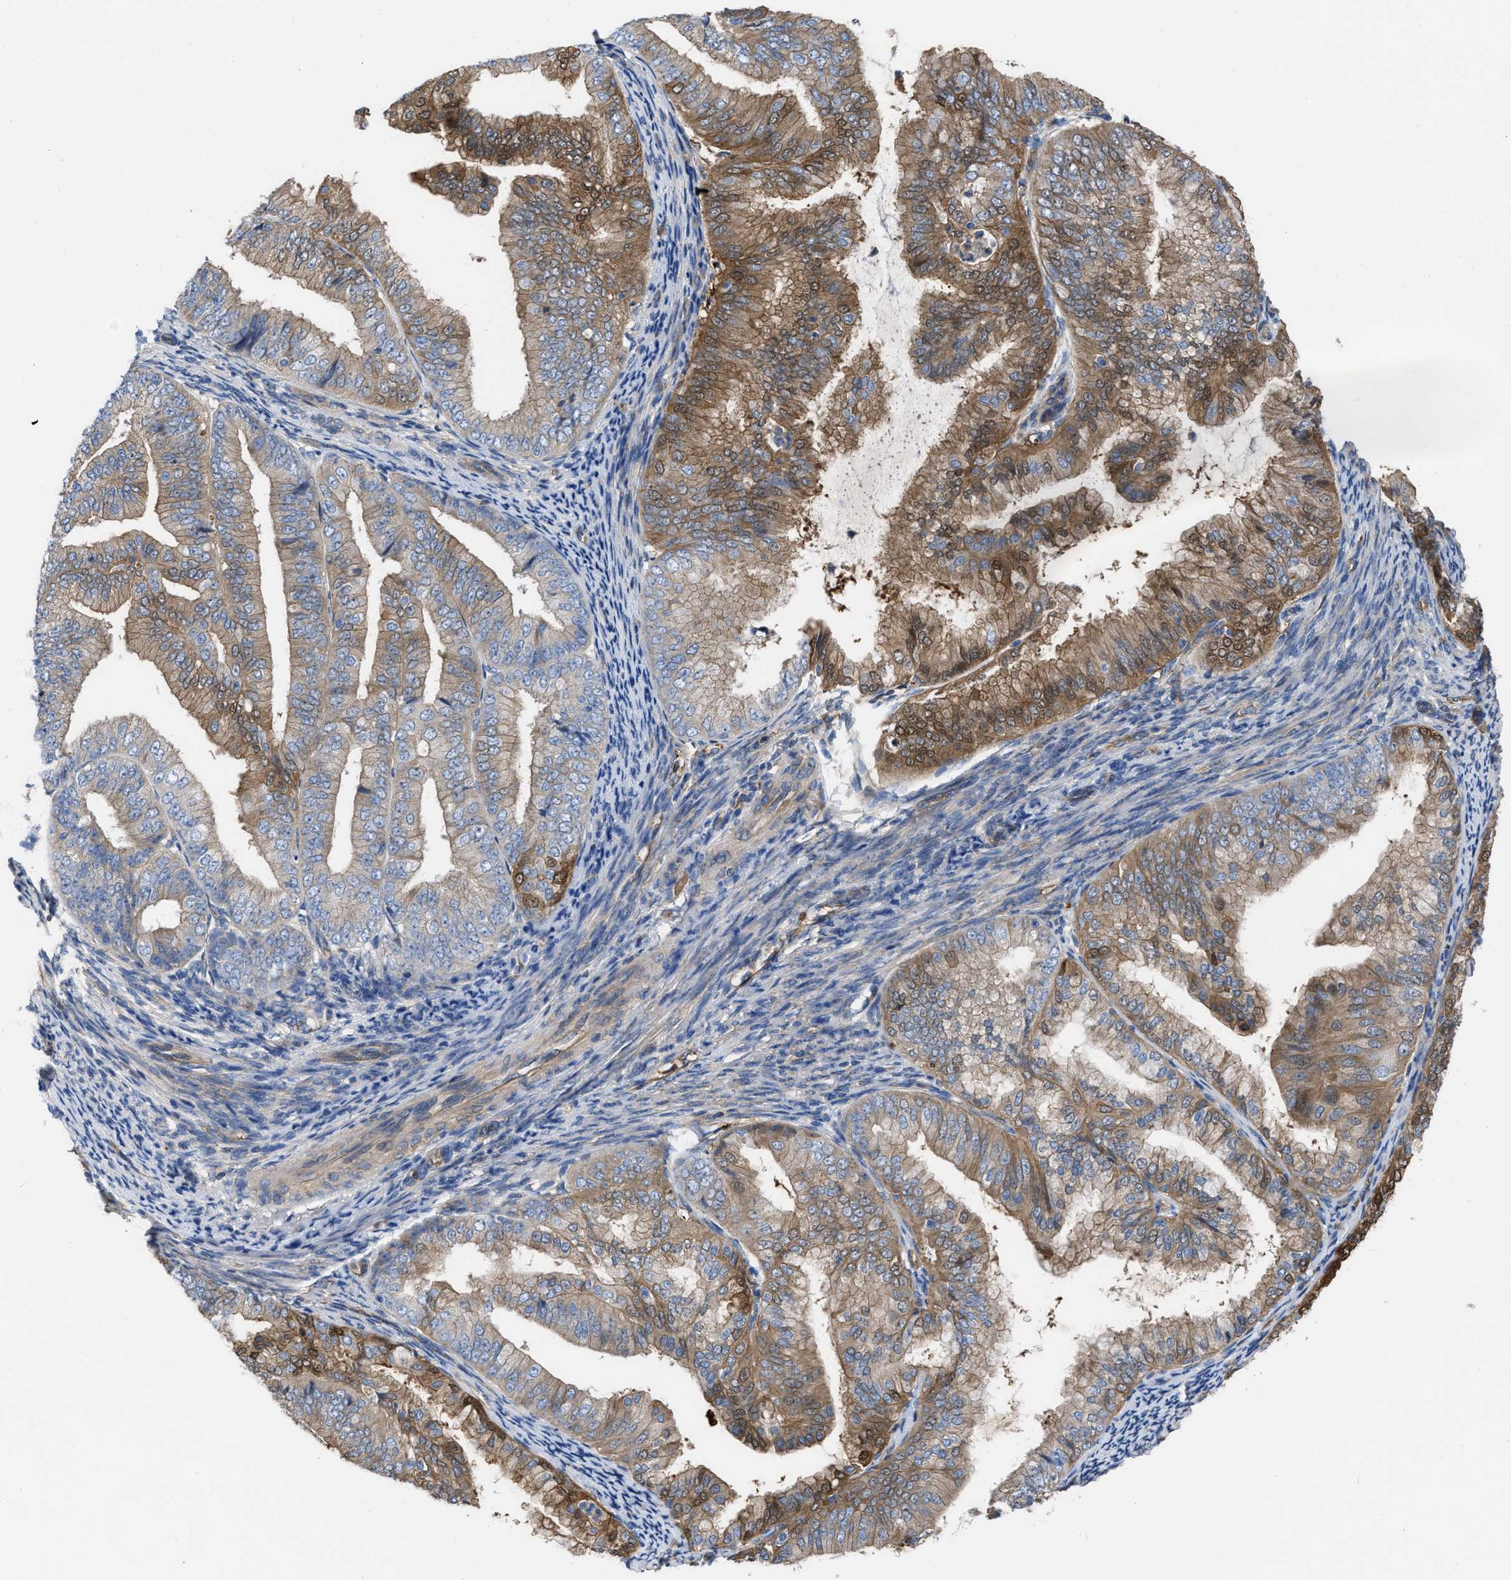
{"staining": {"intensity": "moderate", "quantity": ">75%", "location": "cytoplasmic/membranous"}, "tissue": "endometrial cancer", "cell_type": "Tumor cells", "image_type": "cancer", "snomed": [{"axis": "morphology", "description": "Adenocarcinoma, NOS"}, {"axis": "topography", "description": "Endometrium"}], "caption": "A histopathology image of endometrial adenocarcinoma stained for a protein exhibits moderate cytoplasmic/membranous brown staining in tumor cells.", "gene": "TRIOBP", "patient": {"sex": "female", "age": 63}}